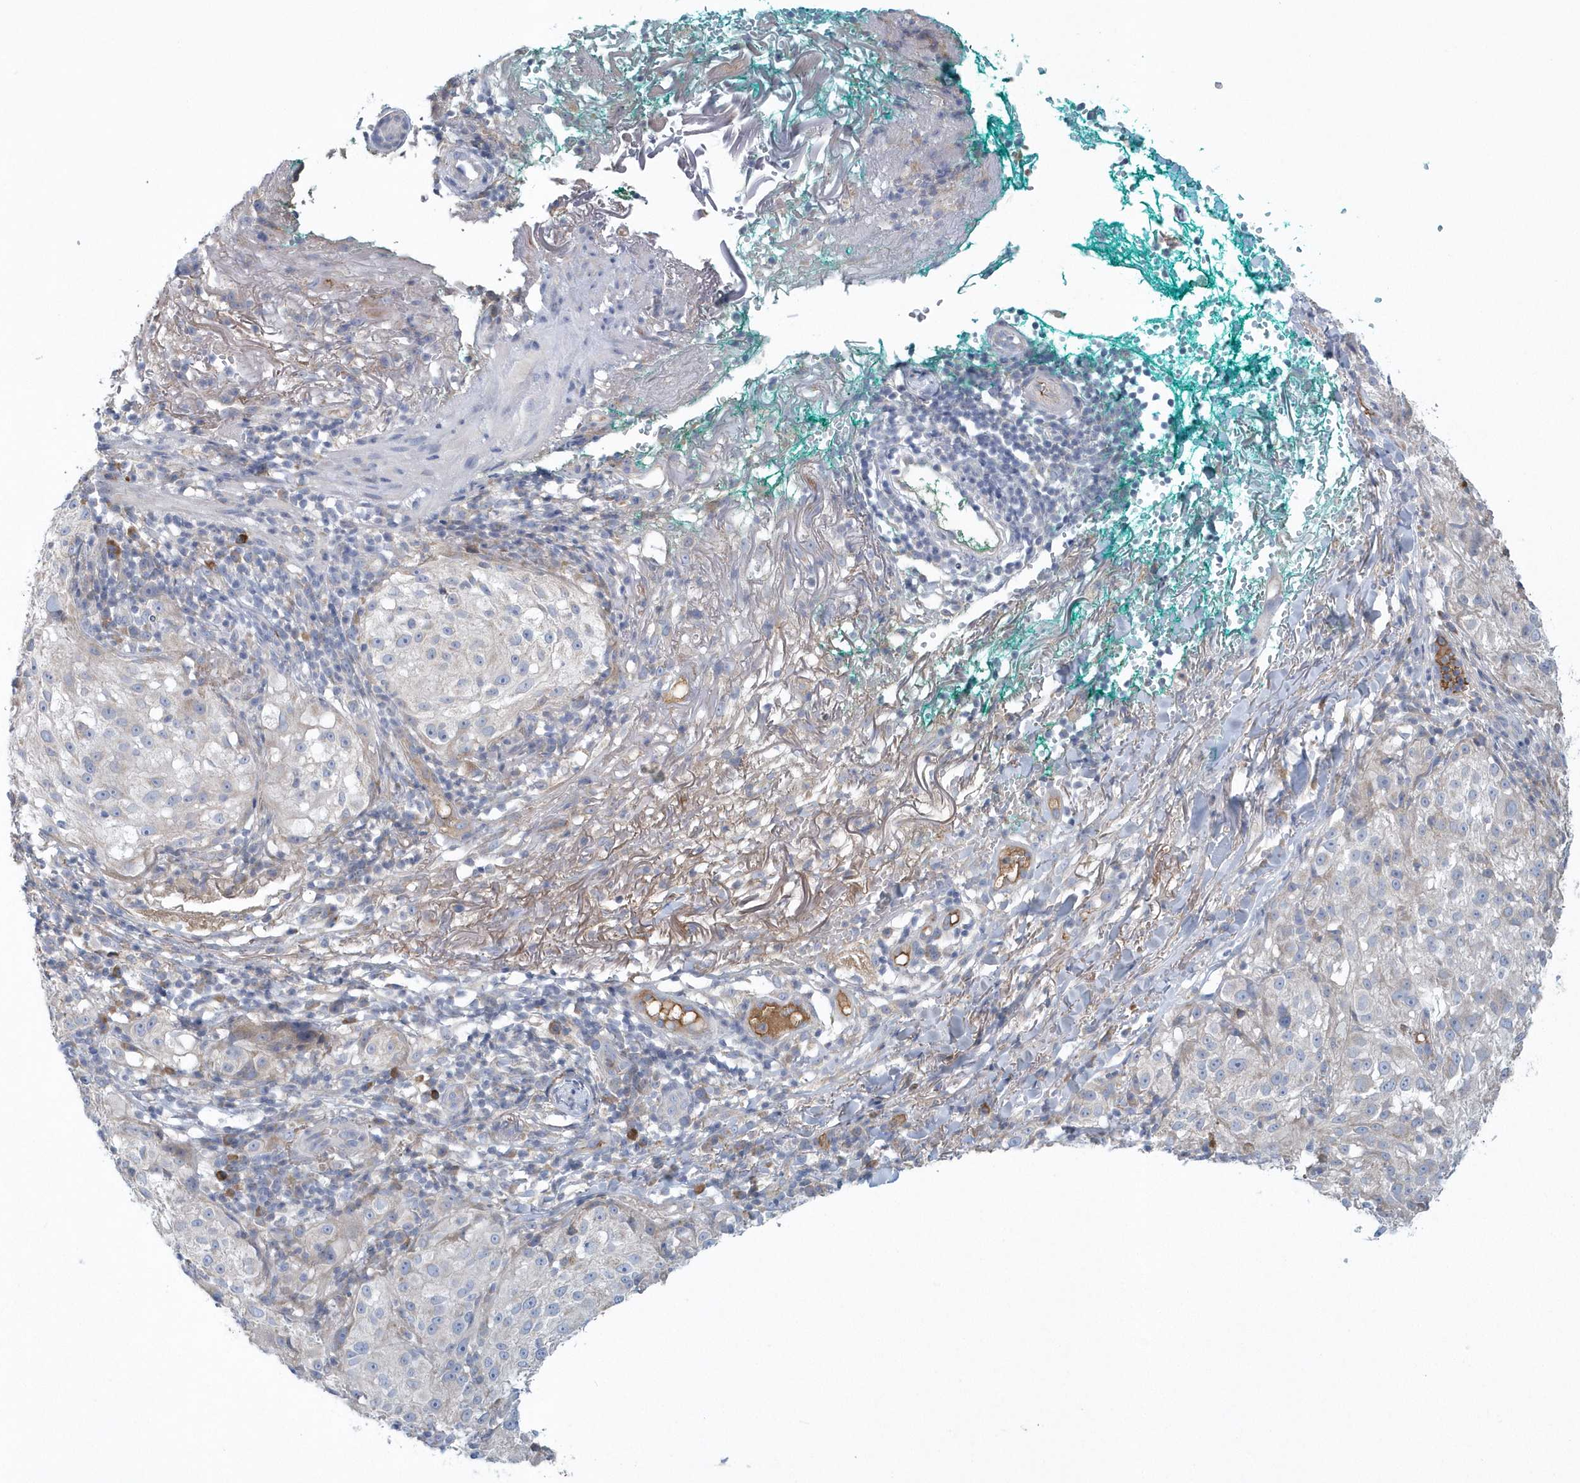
{"staining": {"intensity": "negative", "quantity": "none", "location": "none"}, "tissue": "melanoma", "cell_type": "Tumor cells", "image_type": "cancer", "snomed": [{"axis": "morphology", "description": "Necrosis, NOS"}, {"axis": "morphology", "description": "Malignant melanoma, NOS"}, {"axis": "topography", "description": "Skin"}], "caption": "IHC of malignant melanoma displays no expression in tumor cells.", "gene": "SPATA18", "patient": {"sex": "female", "age": 87}}